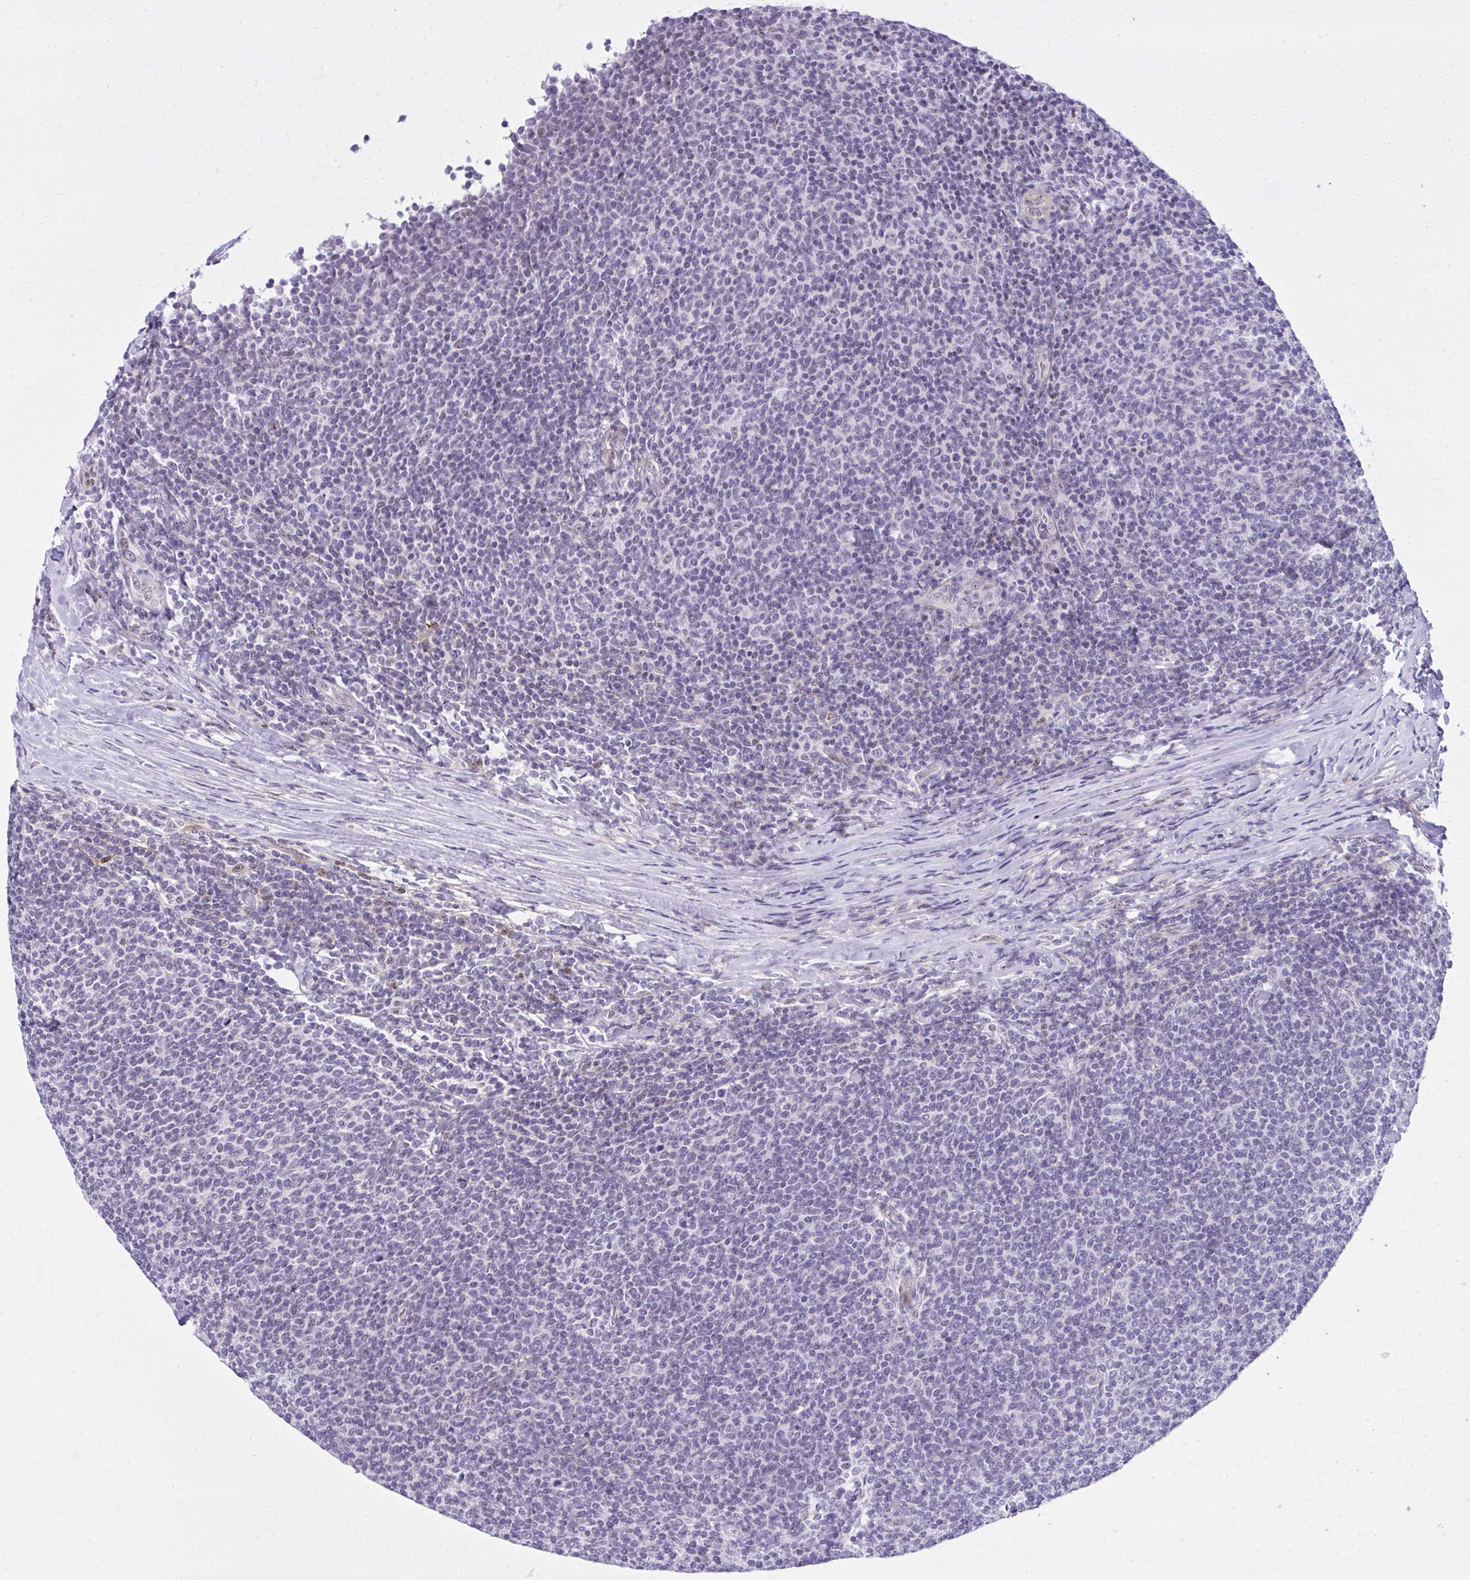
{"staining": {"intensity": "negative", "quantity": "none", "location": "none"}, "tissue": "lymphoma", "cell_type": "Tumor cells", "image_type": "cancer", "snomed": [{"axis": "morphology", "description": "Malignant lymphoma, non-Hodgkin's type, Low grade"}, {"axis": "topography", "description": "Lymph node"}], "caption": "A photomicrograph of human lymphoma is negative for staining in tumor cells. (DAB (3,3'-diaminobenzidine) immunohistochemistry visualized using brightfield microscopy, high magnification).", "gene": "RASL11B", "patient": {"sex": "male", "age": 52}}